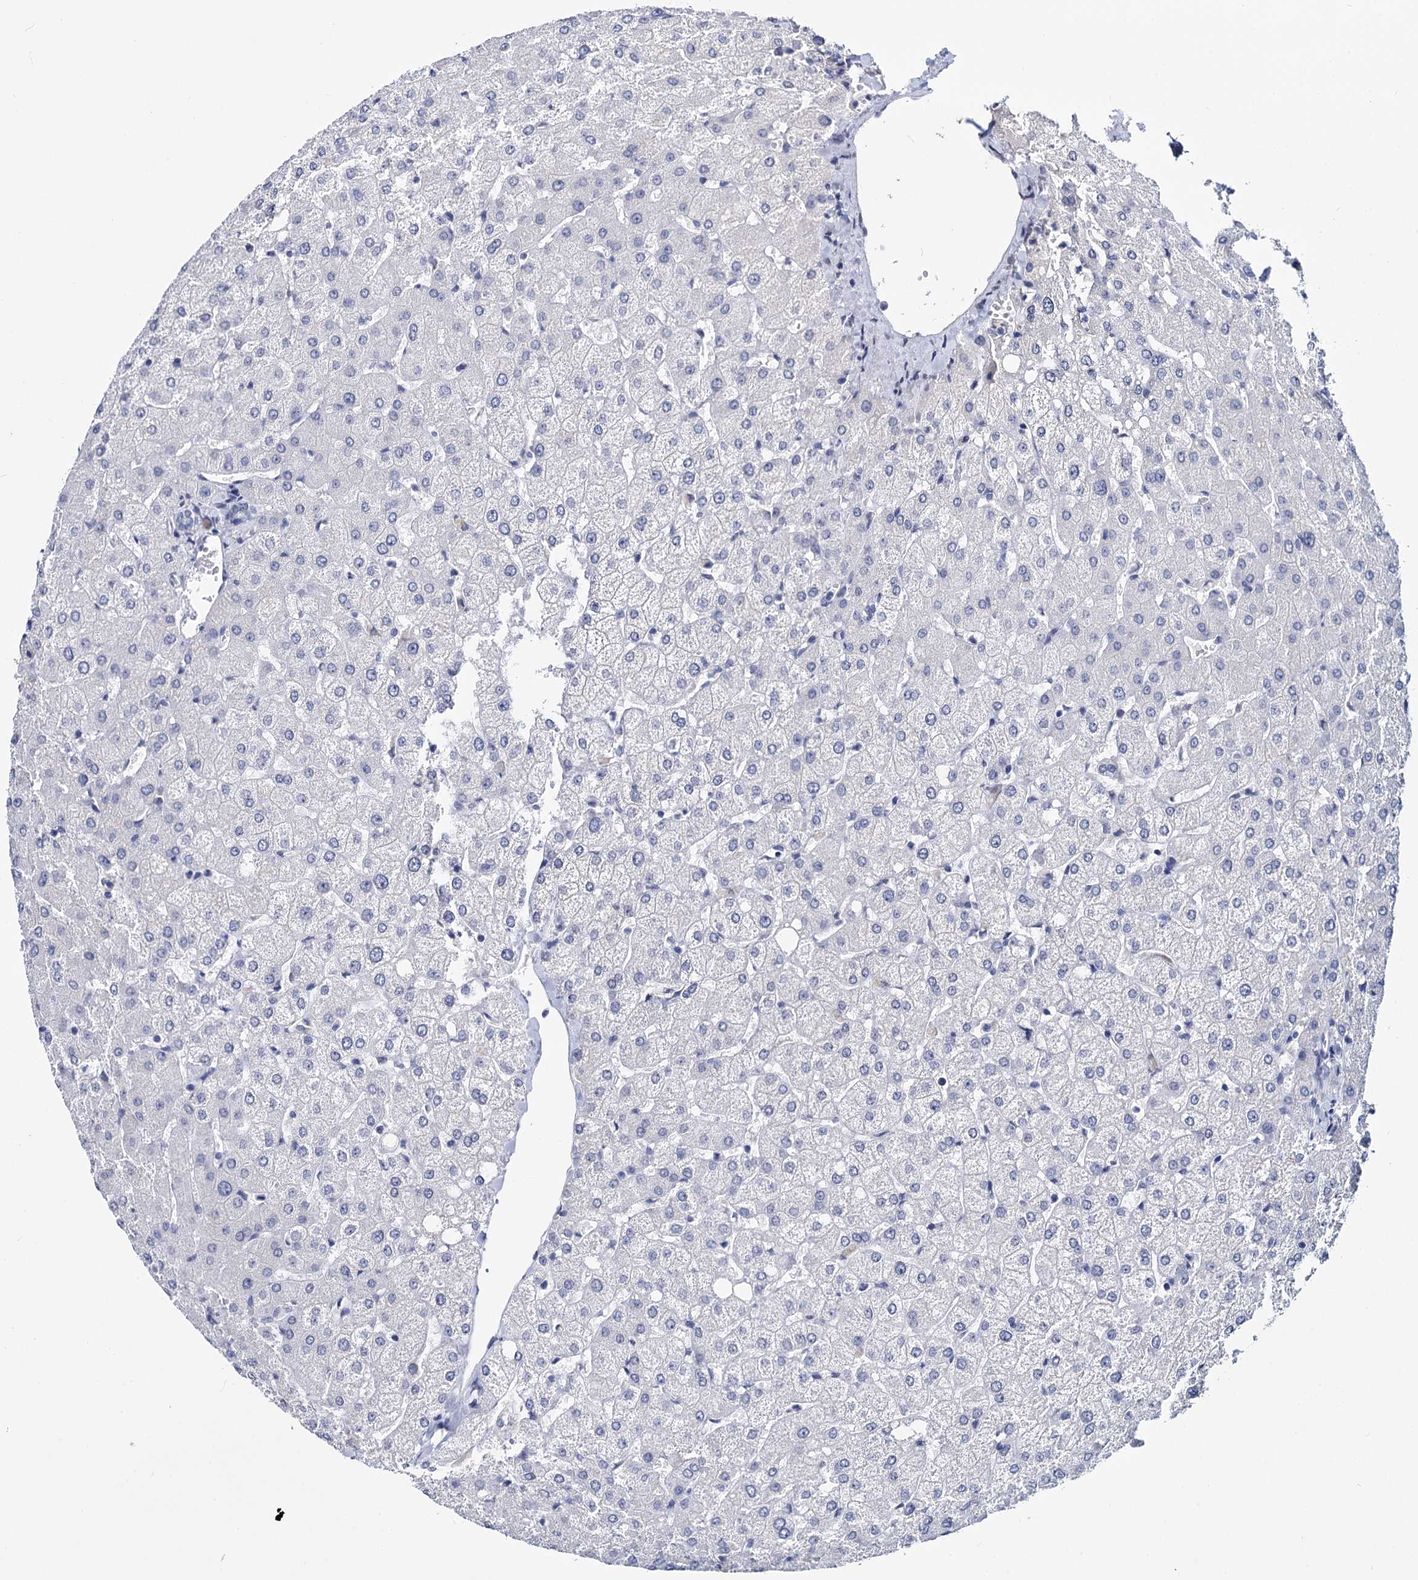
{"staining": {"intensity": "negative", "quantity": "none", "location": "none"}, "tissue": "liver", "cell_type": "Cholangiocytes", "image_type": "normal", "snomed": [{"axis": "morphology", "description": "Normal tissue, NOS"}, {"axis": "topography", "description": "Liver"}], "caption": "Cholangiocytes are negative for brown protein staining in normal liver.", "gene": "MAGEA4", "patient": {"sex": "female", "age": 54}}